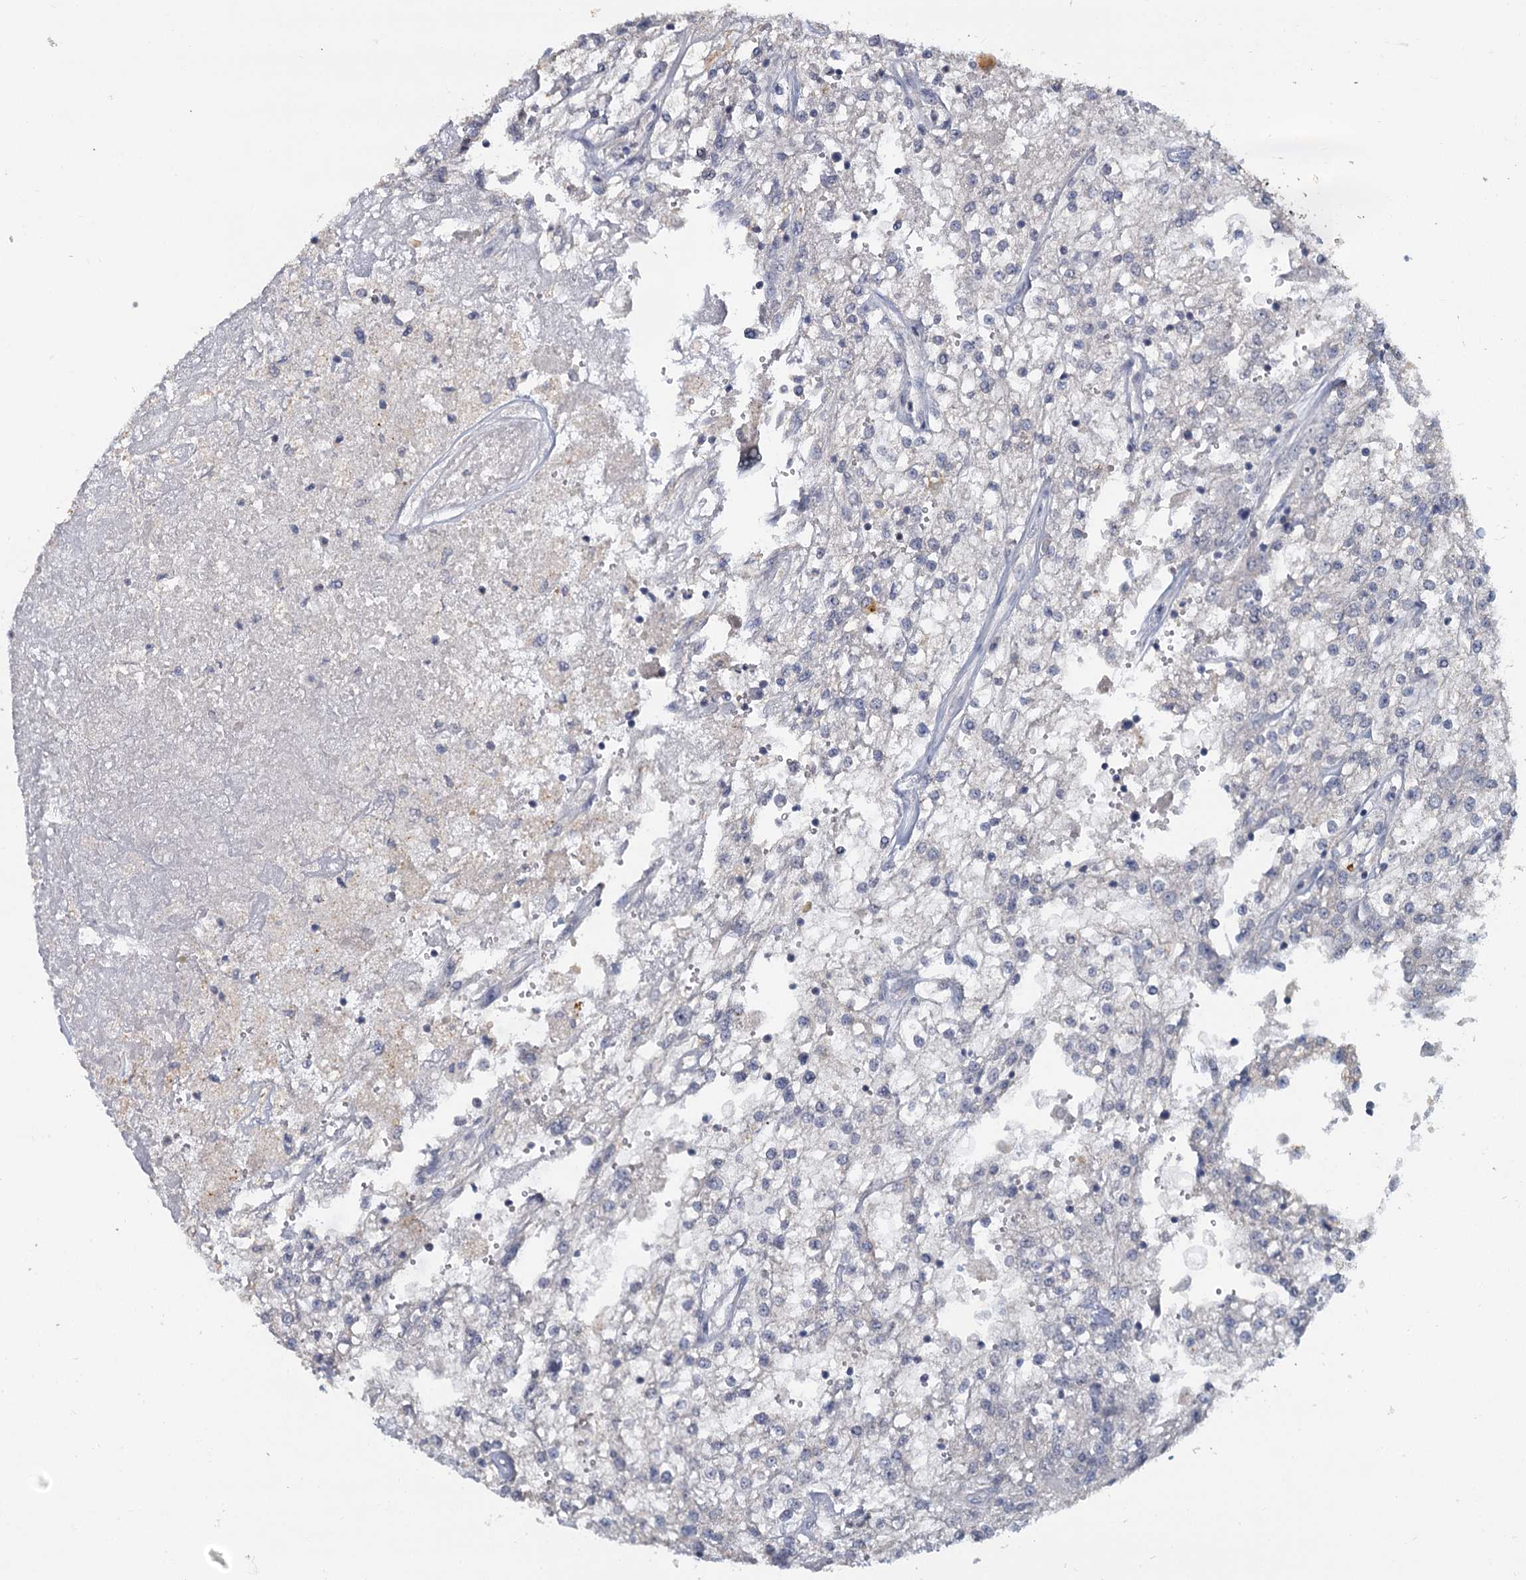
{"staining": {"intensity": "negative", "quantity": "none", "location": "none"}, "tissue": "renal cancer", "cell_type": "Tumor cells", "image_type": "cancer", "snomed": [{"axis": "morphology", "description": "Adenocarcinoma, NOS"}, {"axis": "topography", "description": "Kidney"}], "caption": "Immunohistochemistry (IHC) of adenocarcinoma (renal) displays no expression in tumor cells.", "gene": "MUCL1", "patient": {"sex": "female", "age": 52}}